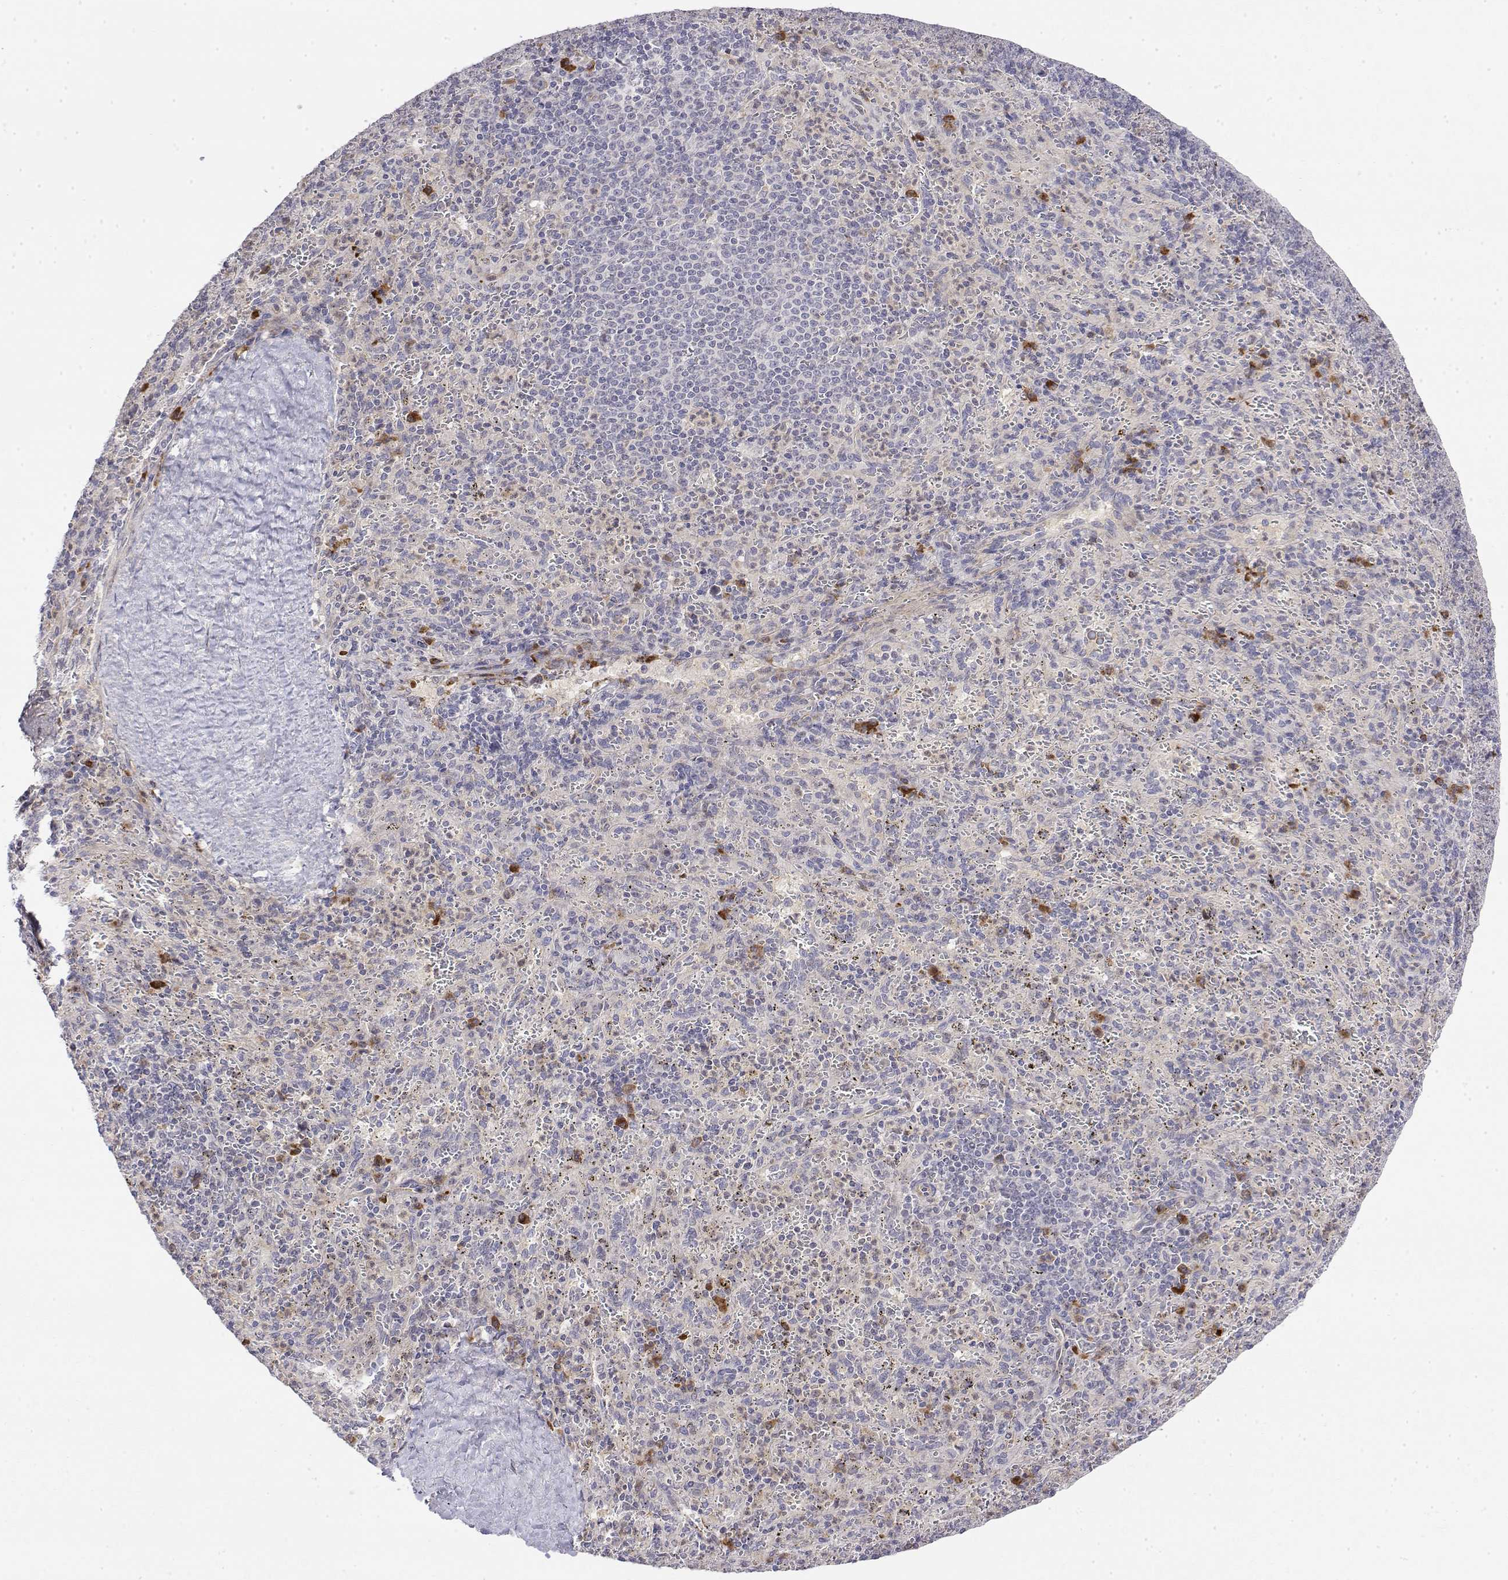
{"staining": {"intensity": "moderate", "quantity": "<25%", "location": "cytoplasmic/membranous"}, "tissue": "spleen", "cell_type": "Cells in red pulp", "image_type": "normal", "snomed": [{"axis": "morphology", "description": "Normal tissue, NOS"}, {"axis": "topography", "description": "Spleen"}], "caption": "Spleen stained with DAB immunohistochemistry displays low levels of moderate cytoplasmic/membranous positivity in approximately <25% of cells in red pulp. Nuclei are stained in blue.", "gene": "IGFBP4", "patient": {"sex": "male", "age": 57}}